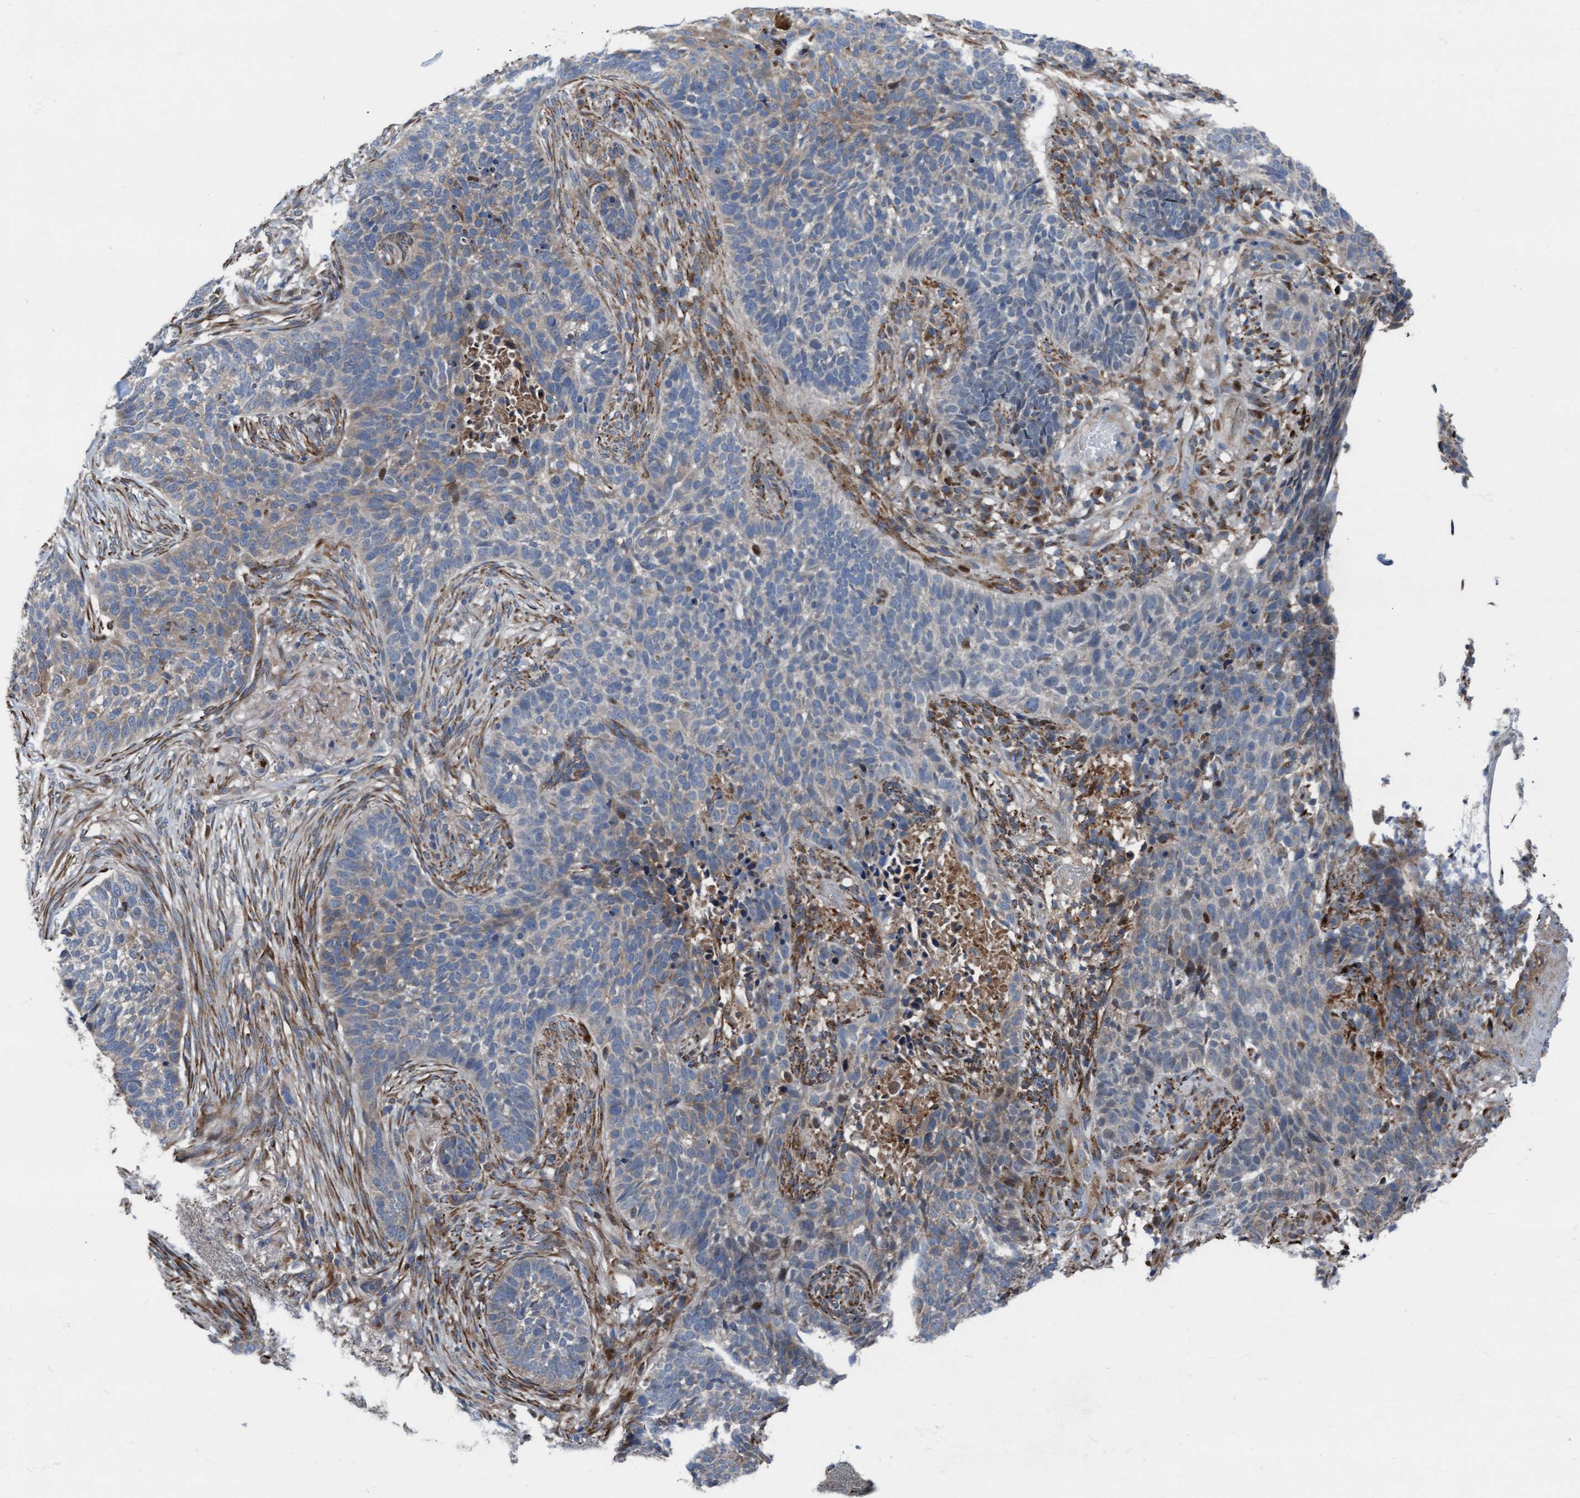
{"staining": {"intensity": "weak", "quantity": "<25%", "location": "cytoplasmic/membranous"}, "tissue": "skin cancer", "cell_type": "Tumor cells", "image_type": "cancer", "snomed": [{"axis": "morphology", "description": "Basal cell carcinoma"}, {"axis": "topography", "description": "Skin"}], "caption": "Tumor cells are negative for protein expression in human skin cancer (basal cell carcinoma).", "gene": "KLHL26", "patient": {"sex": "male", "age": 85}}